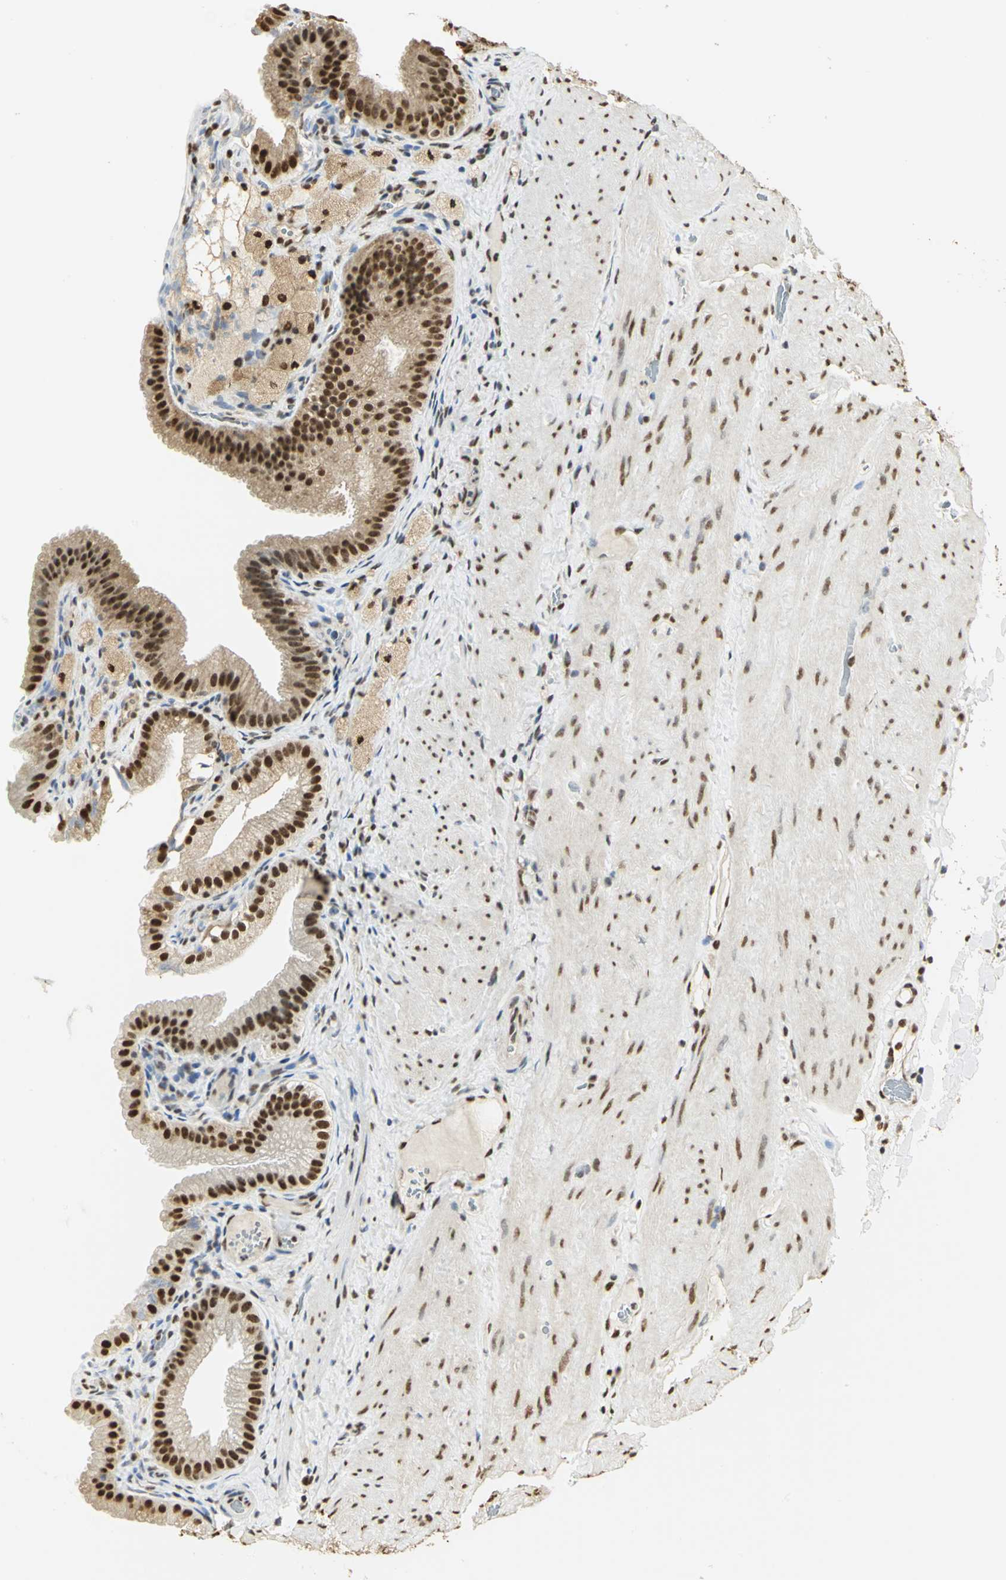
{"staining": {"intensity": "strong", "quantity": ">75%", "location": "cytoplasmic/membranous,nuclear"}, "tissue": "gallbladder", "cell_type": "Glandular cells", "image_type": "normal", "snomed": [{"axis": "morphology", "description": "Normal tissue, NOS"}, {"axis": "topography", "description": "Gallbladder"}], "caption": "About >75% of glandular cells in normal human gallbladder display strong cytoplasmic/membranous,nuclear protein staining as visualized by brown immunohistochemical staining.", "gene": "SET", "patient": {"sex": "female", "age": 24}}